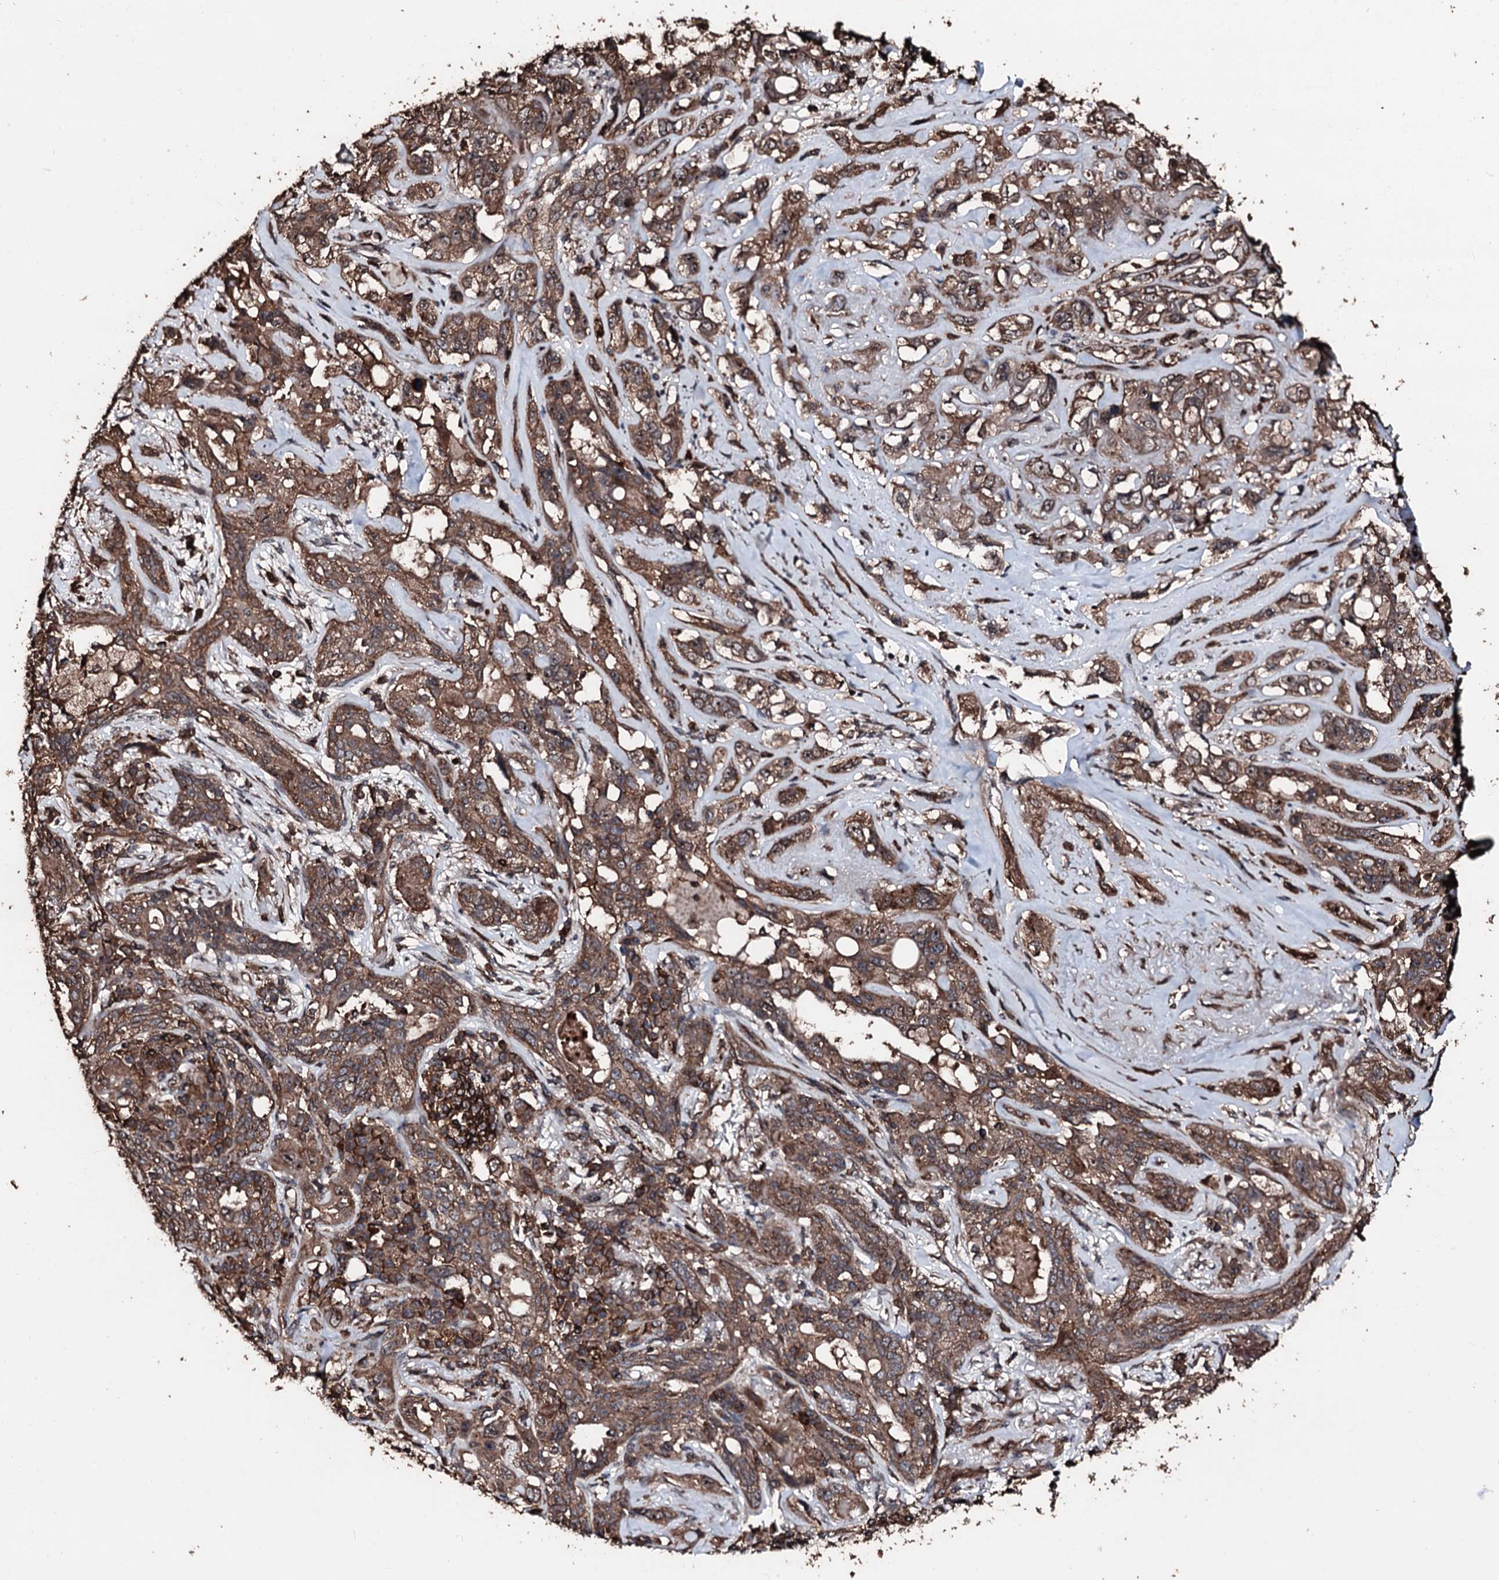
{"staining": {"intensity": "moderate", "quantity": ">75%", "location": "cytoplasmic/membranous"}, "tissue": "lung cancer", "cell_type": "Tumor cells", "image_type": "cancer", "snomed": [{"axis": "morphology", "description": "Squamous cell carcinoma, NOS"}, {"axis": "topography", "description": "Lung"}], "caption": "This is a micrograph of IHC staining of squamous cell carcinoma (lung), which shows moderate expression in the cytoplasmic/membranous of tumor cells.", "gene": "KIF18A", "patient": {"sex": "female", "age": 70}}